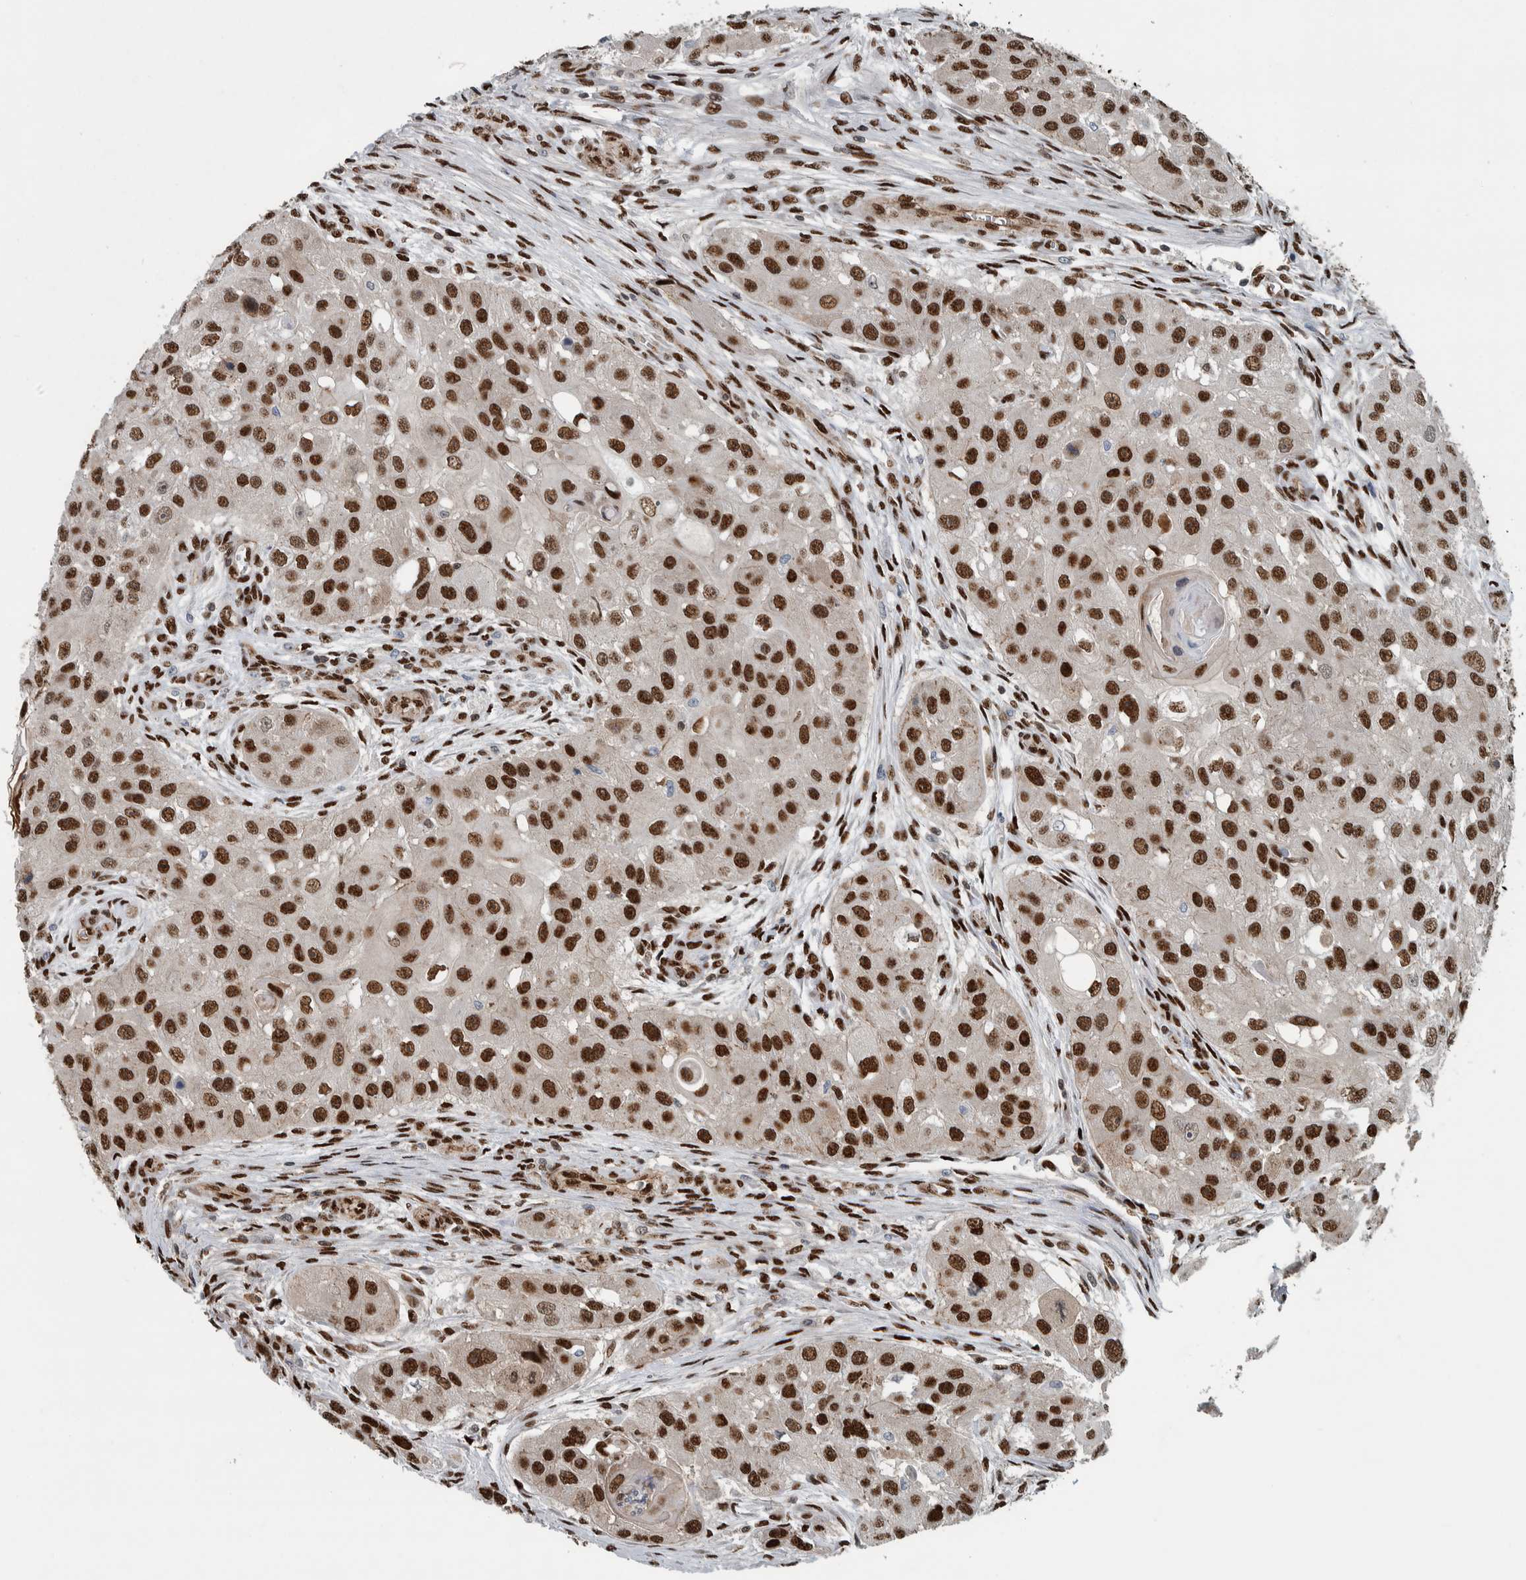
{"staining": {"intensity": "strong", "quantity": ">75%", "location": "nuclear"}, "tissue": "head and neck cancer", "cell_type": "Tumor cells", "image_type": "cancer", "snomed": [{"axis": "morphology", "description": "Normal tissue, NOS"}, {"axis": "morphology", "description": "Squamous cell carcinoma, NOS"}, {"axis": "topography", "description": "Skeletal muscle"}, {"axis": "topography", "description": "Head-Neck"}], "caption": "Immunohistochemistry (IHC) micrograph of neoplastic tissue: head and neck cancer stained using immunohistochemistry shows high levels of strong protein expression localized specifically in the nuclear of tumor cells, appearing as a nuclear brown color.", "gene": "FAM135B", "patient": {"sex": "male", "age": 51}}